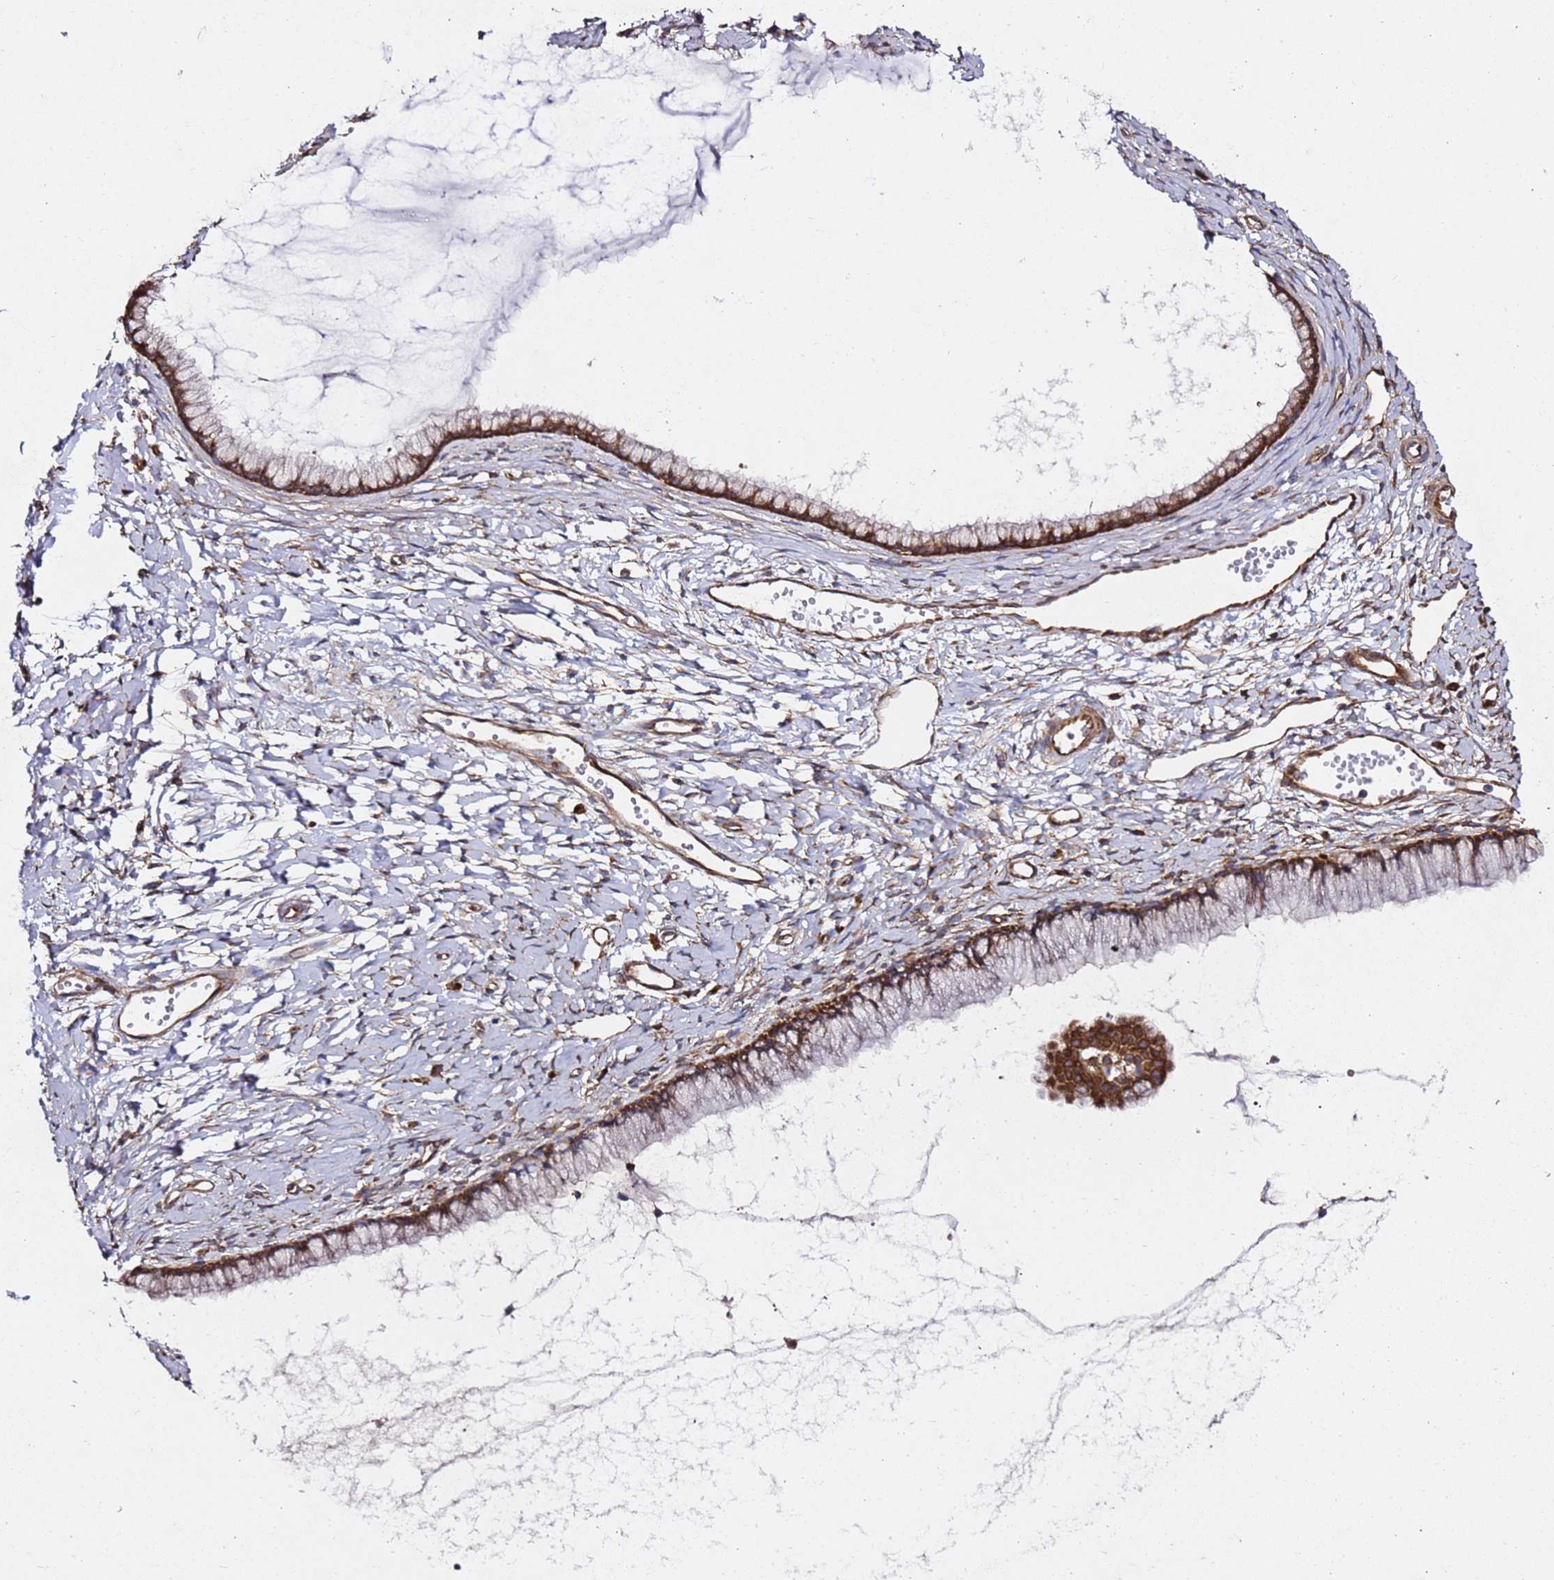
{"staining": {"intensity": "moderate", "quantity": ">75%", "location": "cytoplasmic/membranous"}, "tissue": "cervix", "cell_type": "Glandular cells", "image_type": "normal", "snomed": [{"axis": "morphology", "description": "Normal tissue, NOS"}, {"axis": "topography", "description": "Cervix"}], "caption": "The micrograph exhibits staining of normal cervix, revealing moderate cytoplasmic/membranous protein staining (brown color) within glandular cells. The staining was performed using DAB (3,3'-diaminobenzidine), with brown indicating positive protein expression. Nuclei are stained blue with hematoxylin.", "gene": "TPST1", "patient": {"sex": "female", "age": 40}}